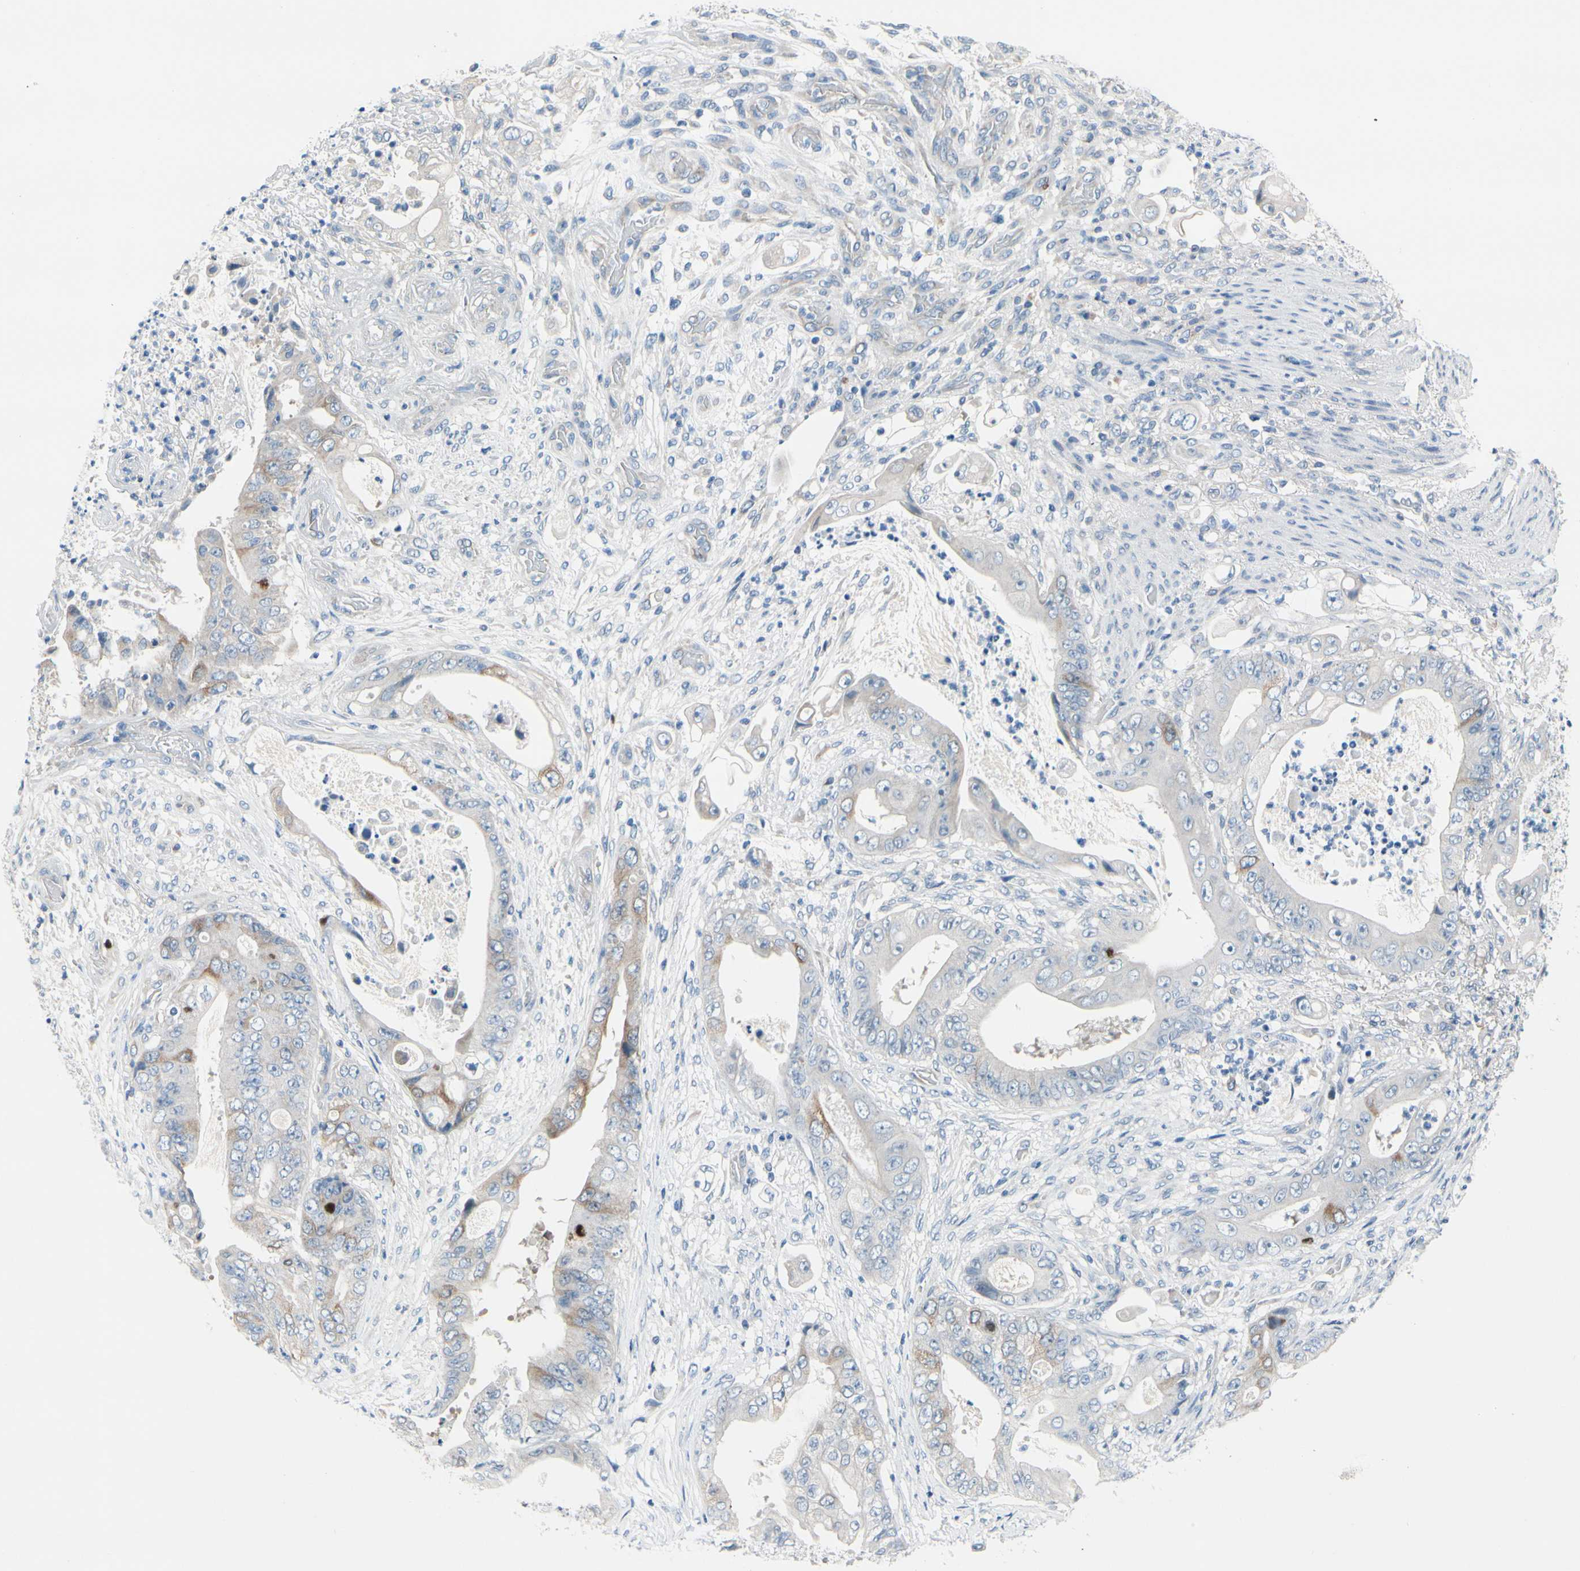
{"staining": {"intensity": "moderate", "quantity": "<25%", "location": "cytoplasmic/membranous"}, "tissue": "stomach cancer", "cell_type": "Tumor cells", "image_type": "cancer", "snomed": [{"axis": "morphology", "description": "Adenocarcinoma, NOS"}, {"axis": "topography", "description": "Stomach"}], "caption": "Tumor cells display low levels of moderate cytoplasmic/membranous staining in about <25% of cells in human adenocarcinoma (stomach).", "gene": "CKAP2", "patient": {"sex": "female", "age": 73}}